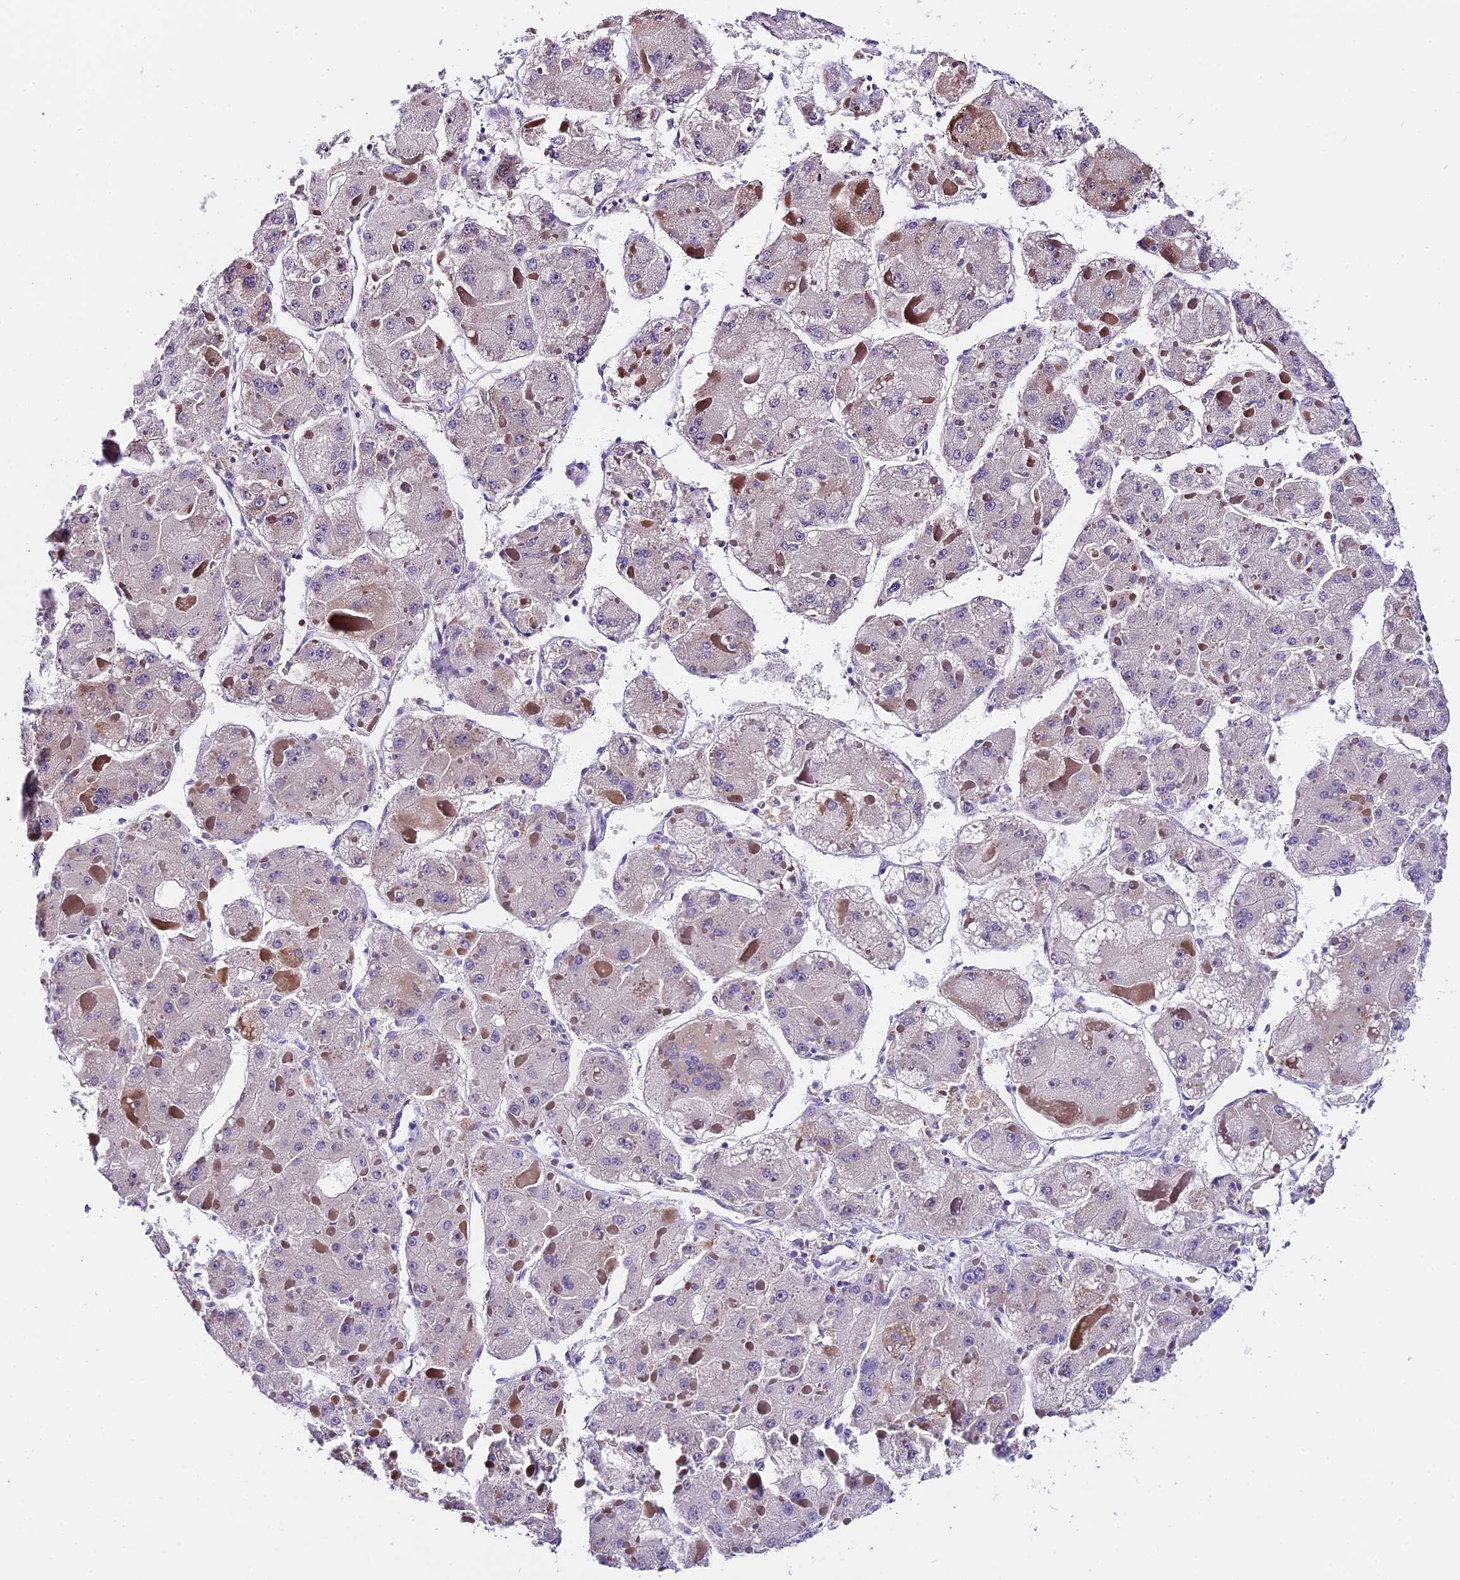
{"staining": {"intensity": "negative", "quantity": "none", "location": "none"}, "tissue": "liver cancer", "cell_type": "Tumor cells", "image_type": "cancer", "snomed": [{"axis": "morphology", "description": "Carcinoma, Hepatocellular, NOS"}, {"axis": "topography", "description": "Liver"}], "caption": "Histopathology image shows no protein positivity in tumor cells of hepatocellular carcinoma (liver) tissue. (Brightfield microscopy of DAB (3,3'-diaminobenzidine) immunohistochemistry (IHC) at high magnification).", "gene": "HERPUD1", "patient": {"sex": "female", "age": 73}}